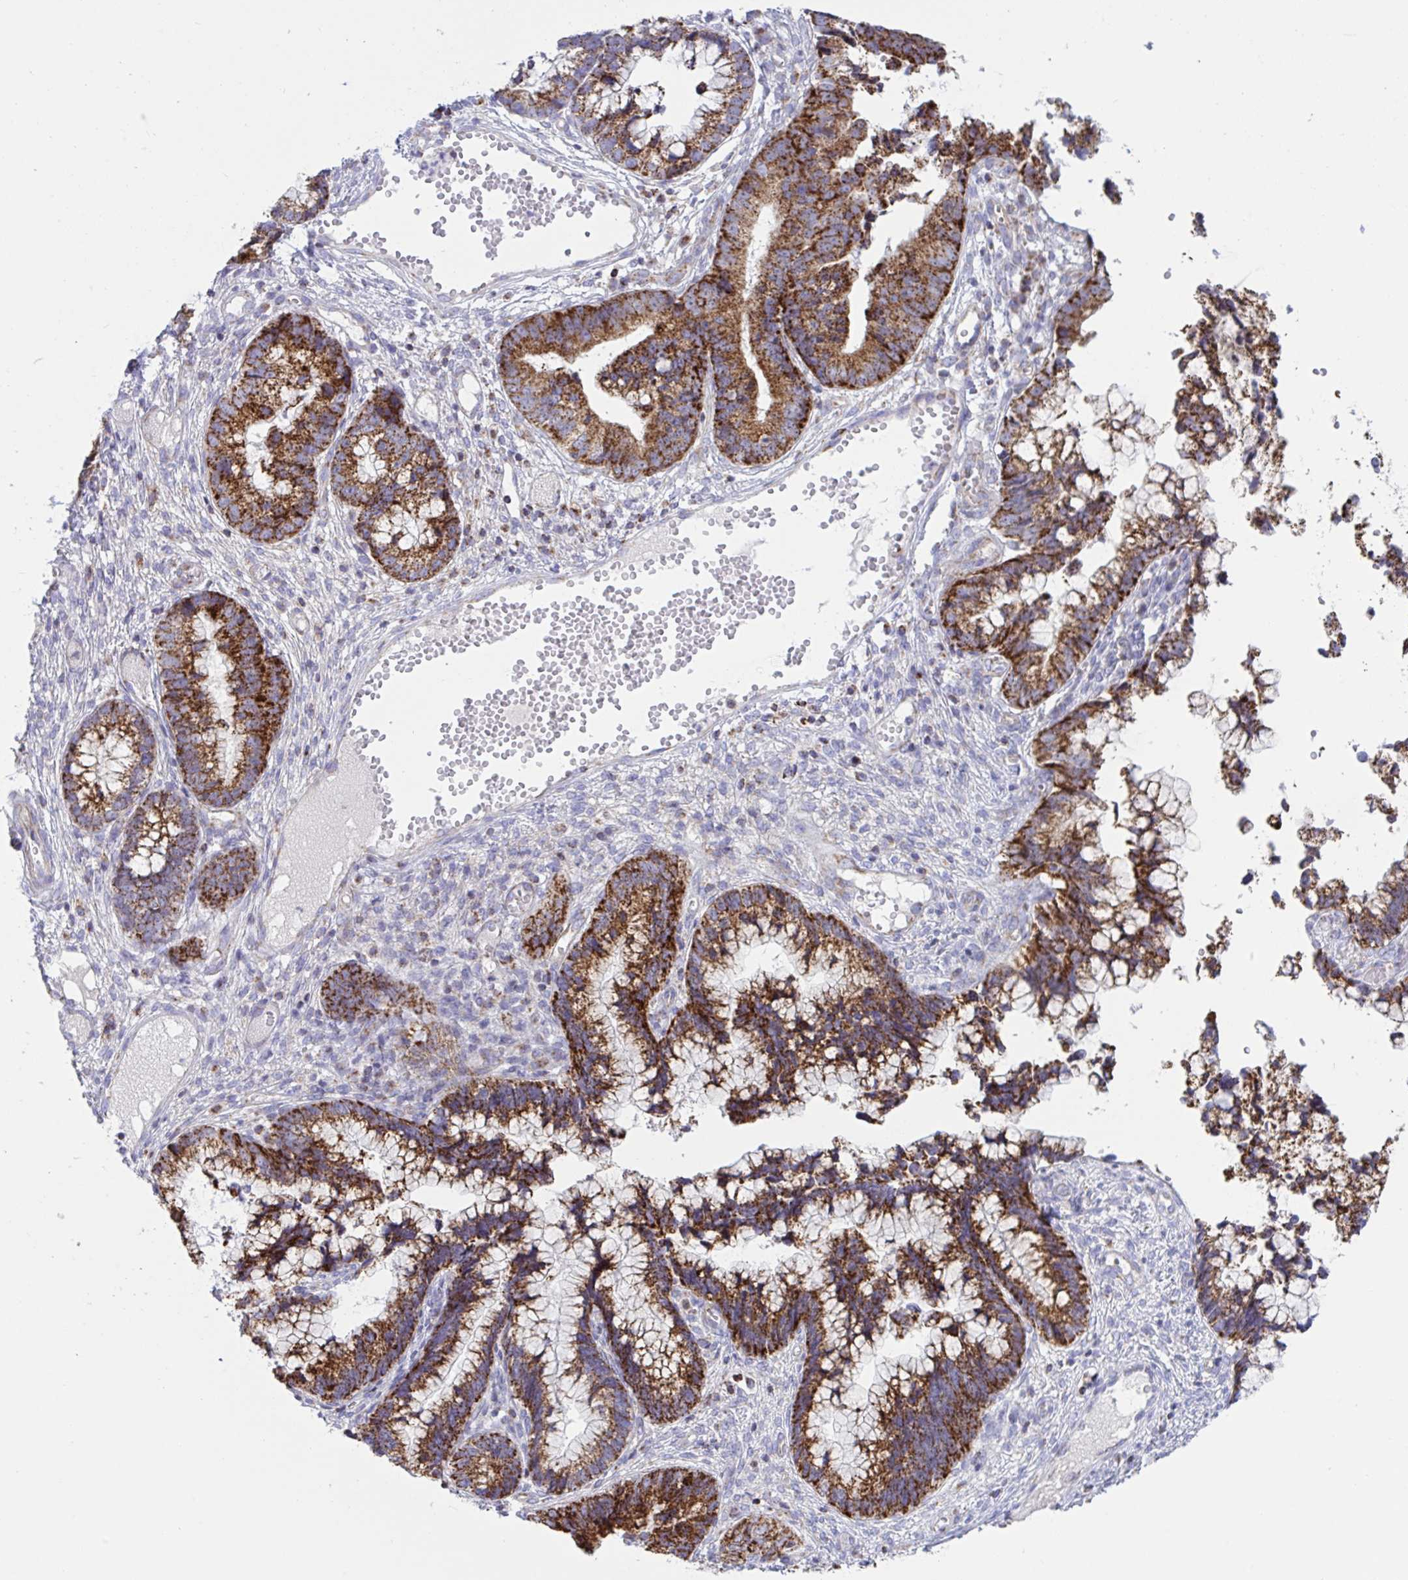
{"staining": {"intensity": "strong", "quantity": ">75%", "location": "cytoplasmic/membranous"}, "tissue": "cervical cancer", "cell_type": "Tumor cells", "image_type": "cancer", "snomed": [{"axis": "morphology", "description": "Adenocarcinoma, NOS"}, {"axis": "topography", "description": "Cervix"}], "caption": "This is an image of IHC staining of adenocarcinoma (cervical), which shows strong expression in the cytoplasmic/membranous of tumor cells.", "gene": "HSPE1", "patient": {"sex": "female", "age": 44}}